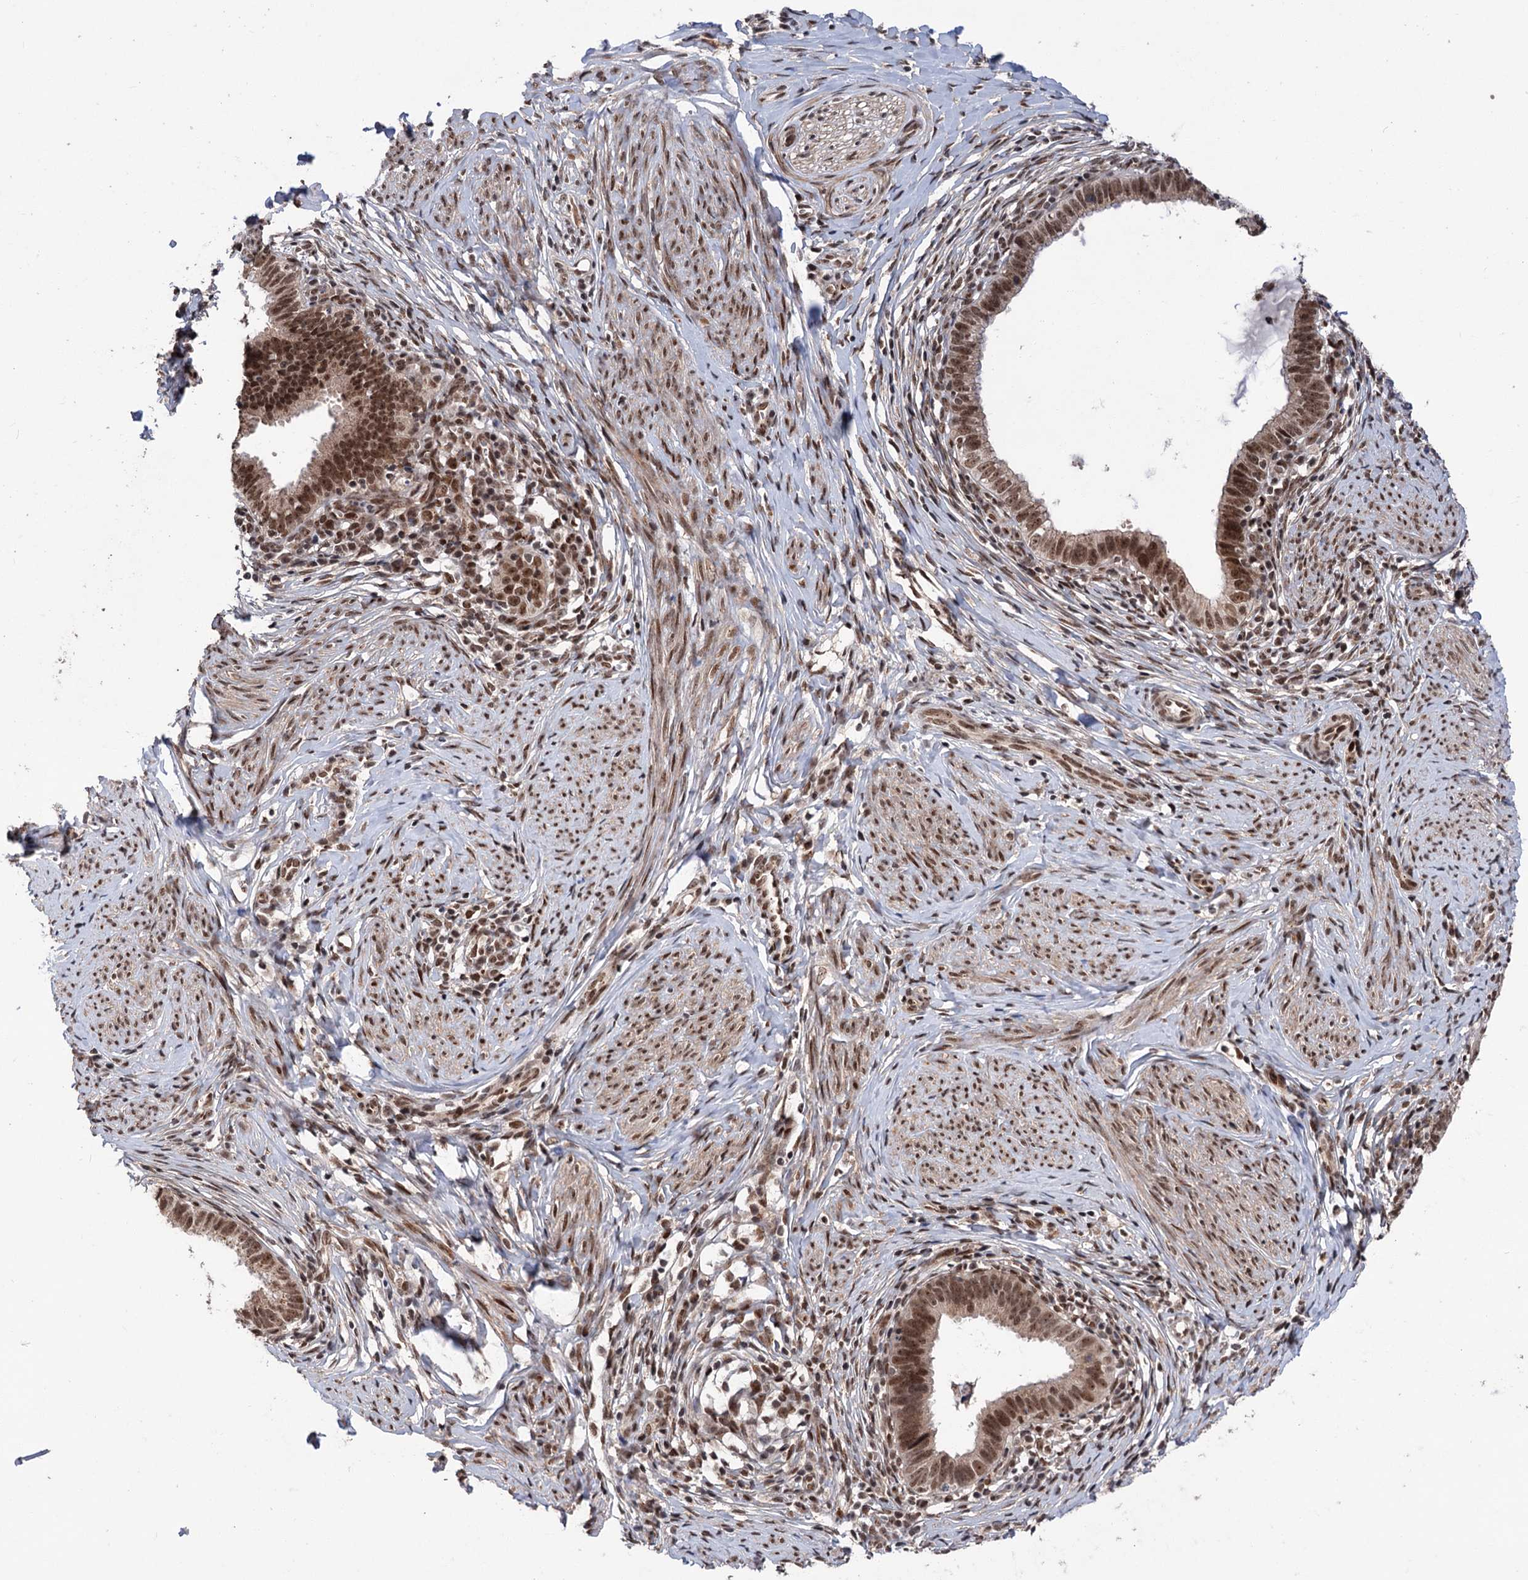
{"staining": {"intensity": "strong", "quantity": ">75%", "location": "nuclear"}, "tissue": "cervical cancer", "cell_type": "Tumor cells", "image_type": "cancer", "snomed": [{"axis": "morphology", "description": "Adenocarcinoma, NOS"}, {"axis": "topography", "description": "Cervix"}], "caption": "High-power microscopy captured an immunohistochemistry (IHC) photomicrograph of adenocarcinoma (cervical), revealing strong nuclear positivity in about >75% of tumor cells.", "gene": "MAML1", "patient": {"sex": "female", "age": 36}}